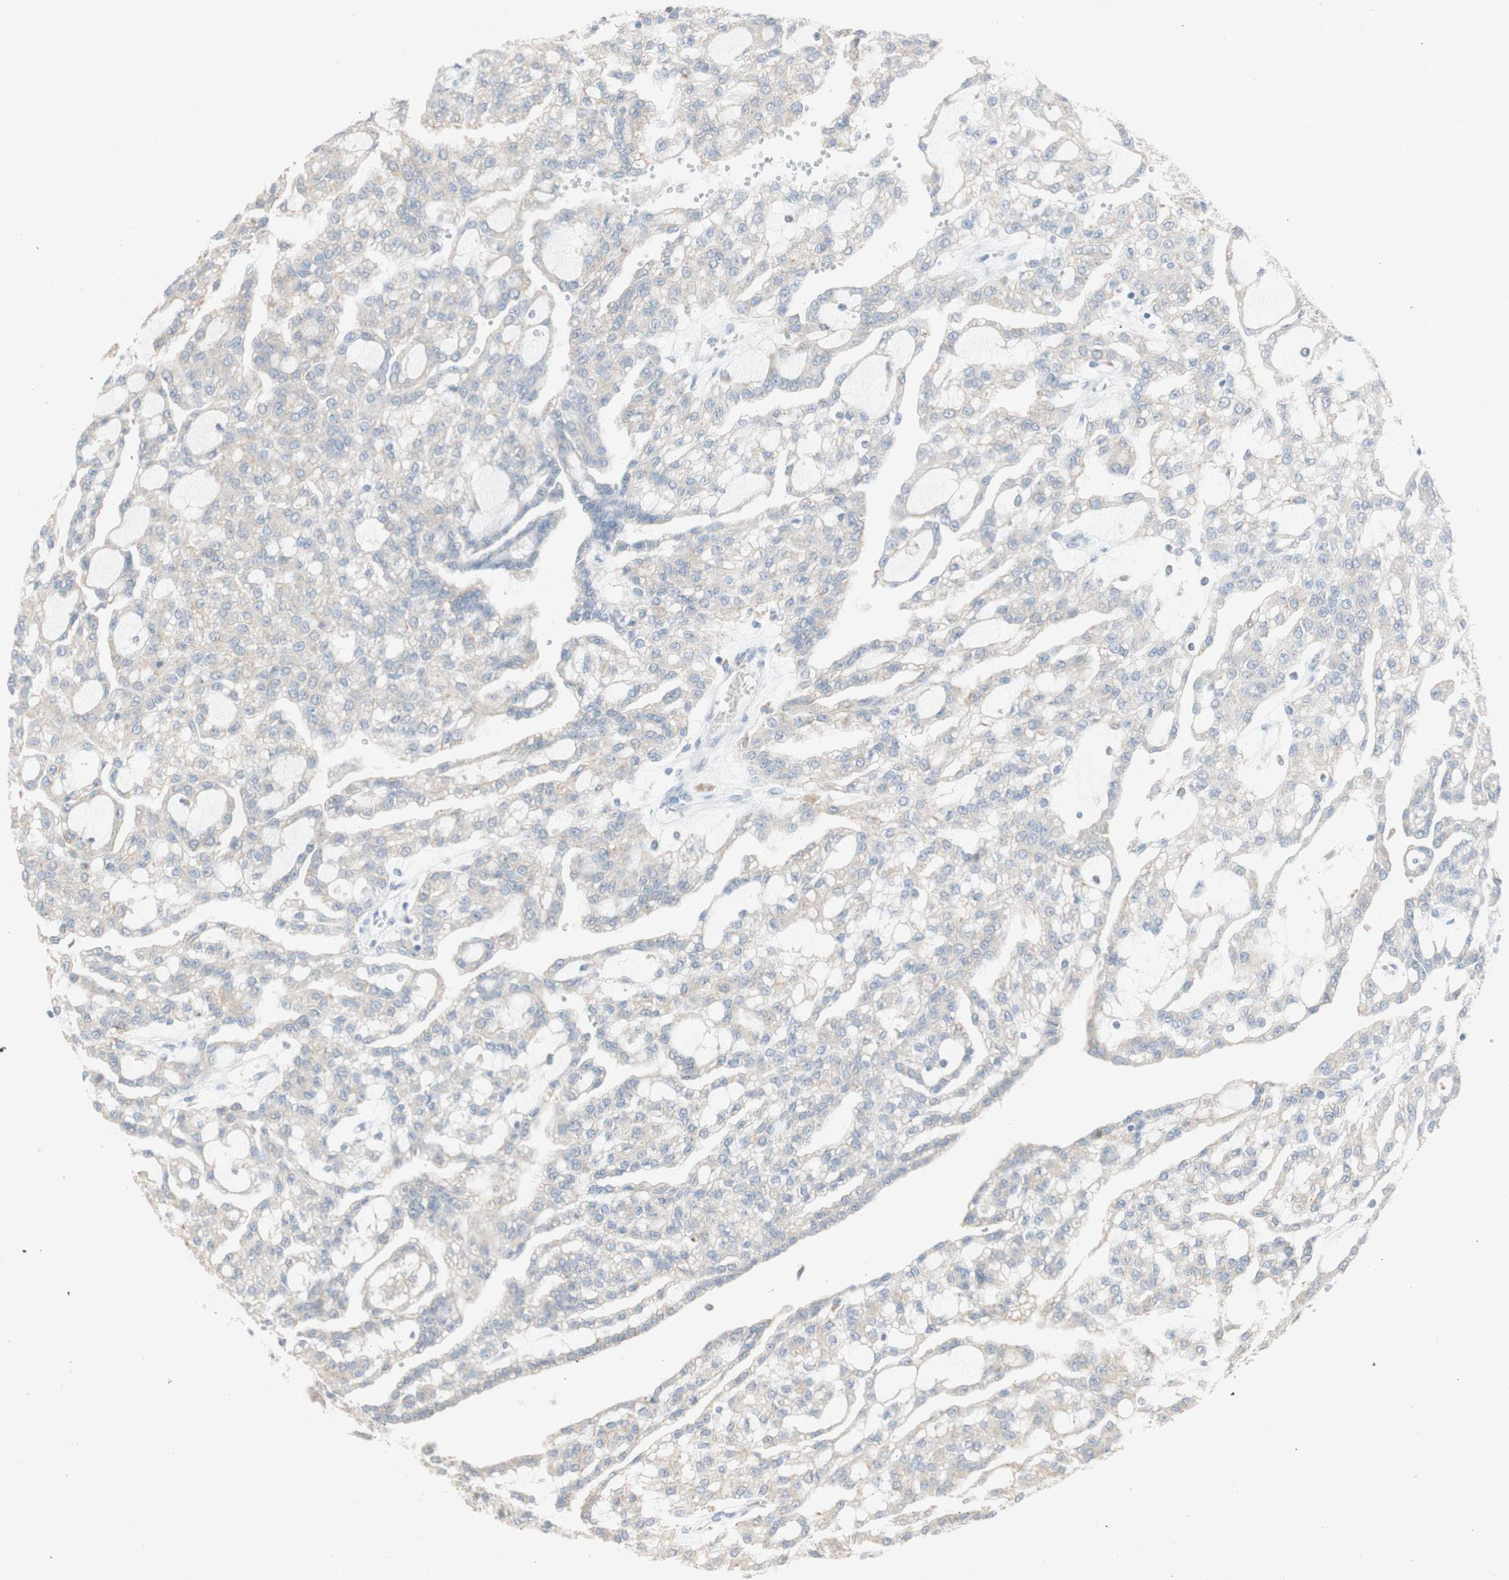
{"staining": {"intensity": "negative", "quantity": "none", "location": "none"}, "tissue": "renal cancer", "cell_type": "Tumor cells", "image_type": "cancer", "snomed": [{"axis": "morphology", "description": "Adenocarcinoma, NOS"}, {"axis": "topography", "description": "Kidney"}], "caption": "This is an immunohistochemistry (IHC) image of renal cancer. There is no expression in tumor cells.", "gene": "ATP6V1B1", "patient": {"sex": "male", "age": 63}}